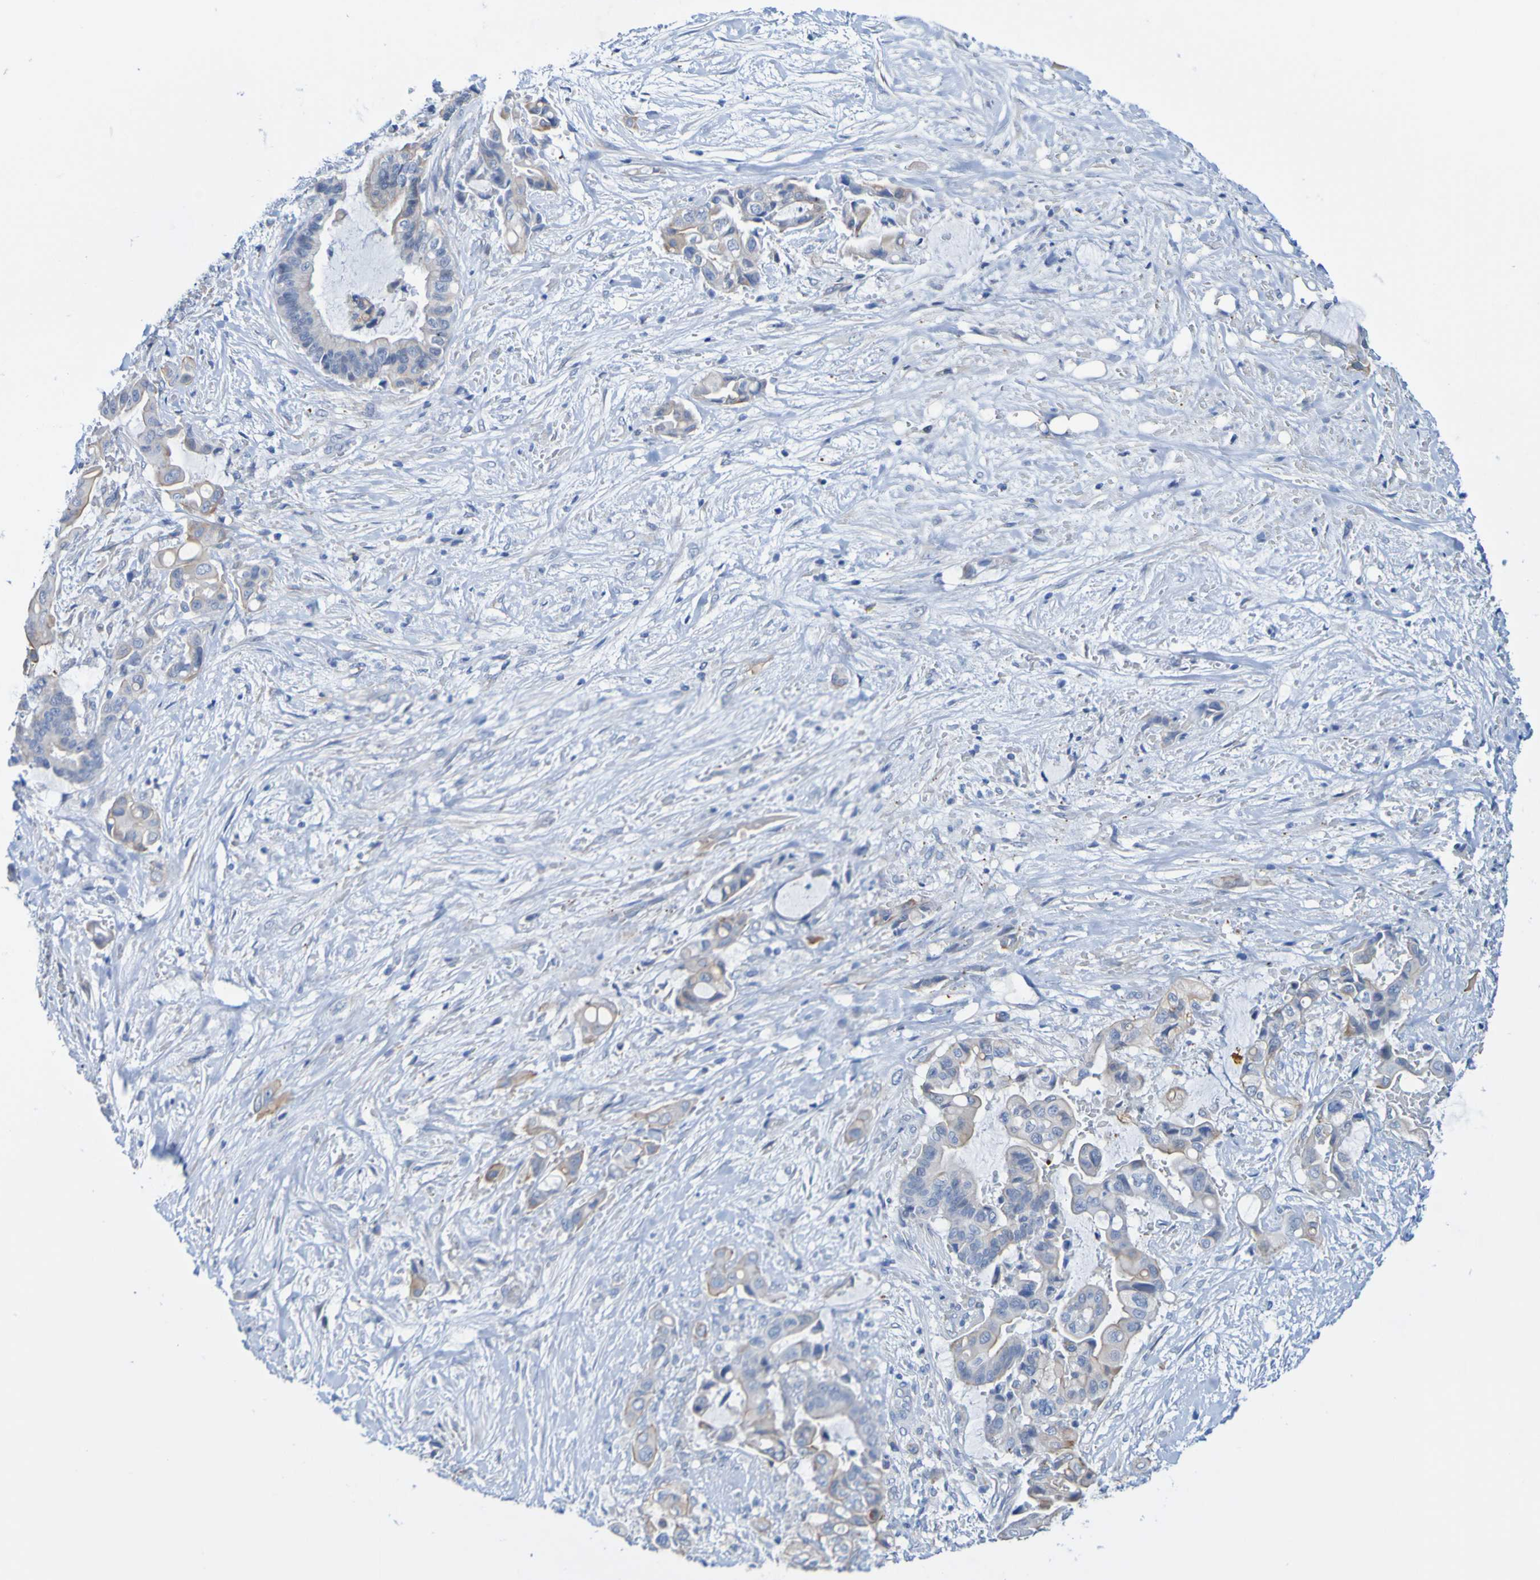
{"staining": {"intensity": "weak", "quantity": "25%-75%", "location": "cytoplasmic/membranous"}, "tissue": "liver cancer", "cell_type": "Tumor cells", "image_type": "cancer", "snomed": [{"axis": "morphology", "description": "Cholangiocarcinoma"}, {"axis": "topography", "description": "Liver"}], "caption": "Protein analysis of liver cholangiocarcinoma tissue reveals weak cytoplasmic/membranous expression in about 25%-75% of tumor cells. The protein is stained brown, and the nuclei are stained in blue (DAB IHC with brightfield microscopy, high magnification).", "gene": "ACMSD", "patient": {"sex": "female", "age": 61}}